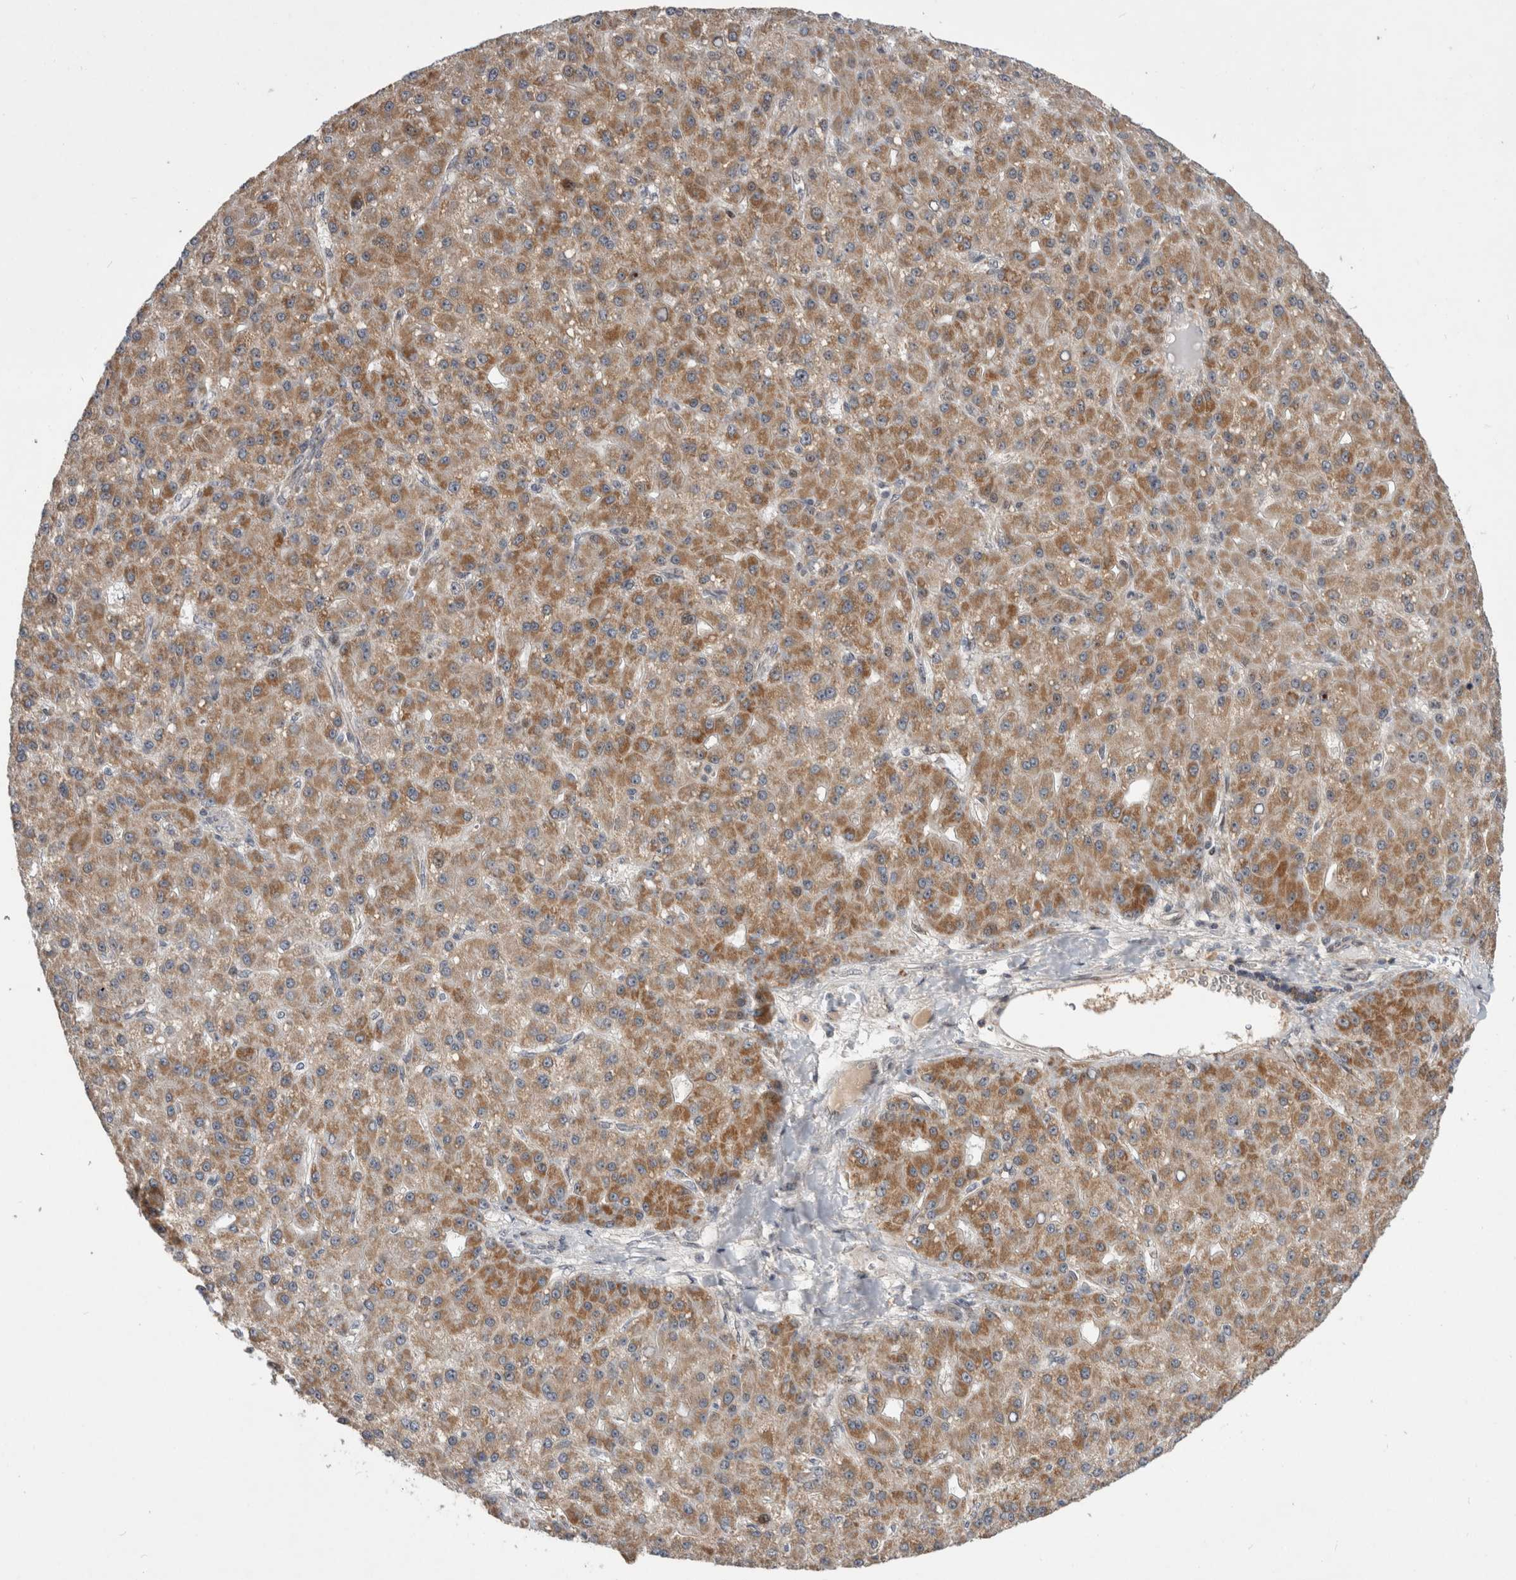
{"staining": {"intensity": "moderate", "quantity": ">75%", "location": "cytoplasmic/membranous"}, "tissue": "liver cancer", "cell_type": "Tumor cells", "image_type": "cancer", "snomed": [{"axis": "morphology", "description": "Carcinoma, Hepatocellular, NOS"}, {"axis": "topography", "description": "Liver"}], "caption": "Brown immunohistochemical staining in human liver cancer displays moderate cytoplasmic/membranous positivity in approximately >75% of tumor cells.", "gene": "MRPL37", "patient": {"sex": "male", "age": 67}}